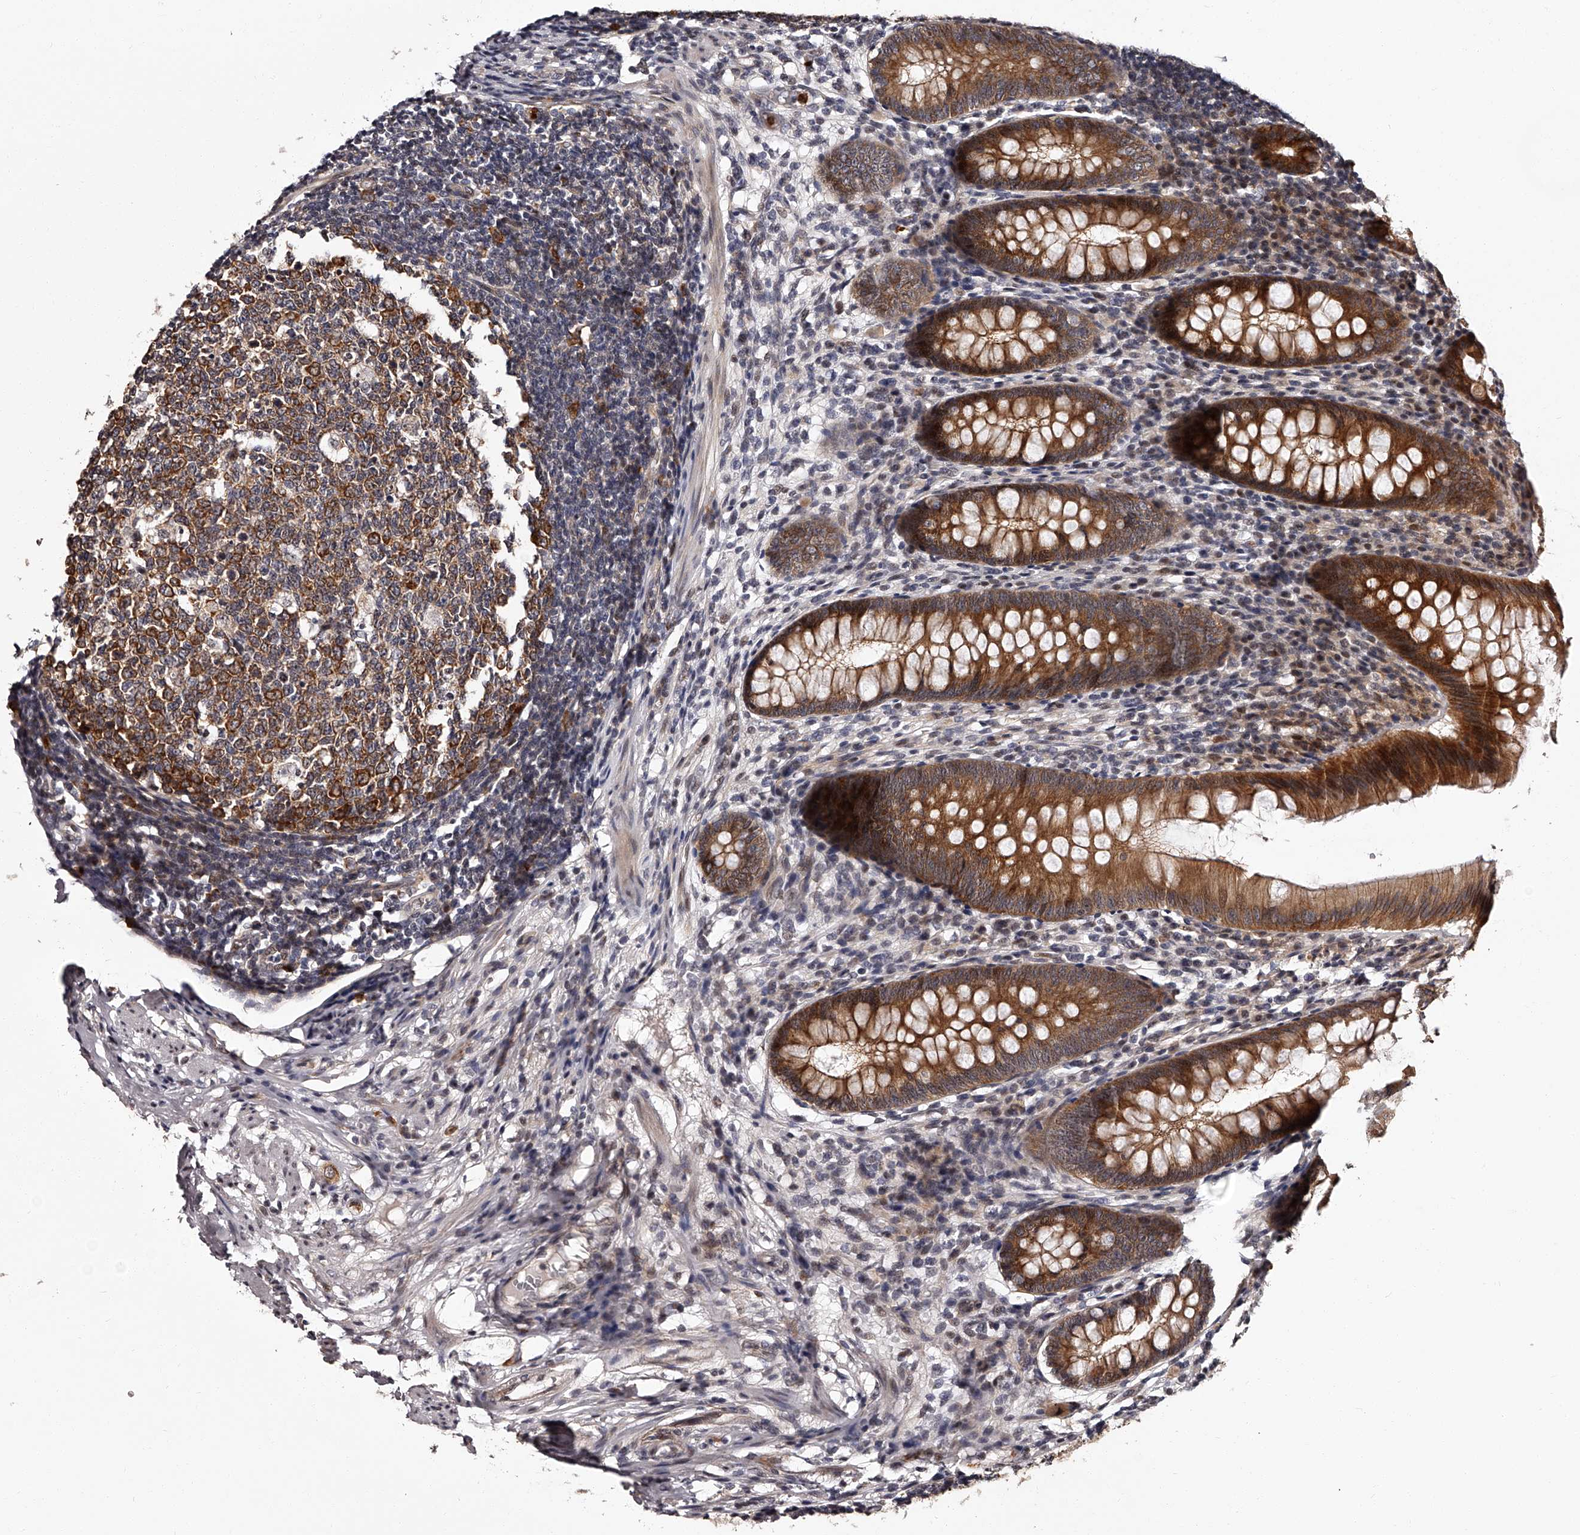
{"staining": {"intensity": "strong", "quantity": ">75%", "location": "cytoplasmic/membranous"}, "tissue": "appendix", "cell_type": "Glandular cells", "image_type": "normal", "snomed": [{"axis": "morphology", "description": "Normal tissue, NOS"}, {"axis": "topography", "description": "Appendix"}], "caption": "DAB (3,3'-diaminobenzidine) immunohistochemical staining of benign human appendix exhibits strong cytoplasmic/membranous protein staining in about >75% of glandular cells. The protein is shown in brown color, while the nuclei are stained blue.", "gene": "RSC1A1", "patient": {"sex": "male", "age": 56}}